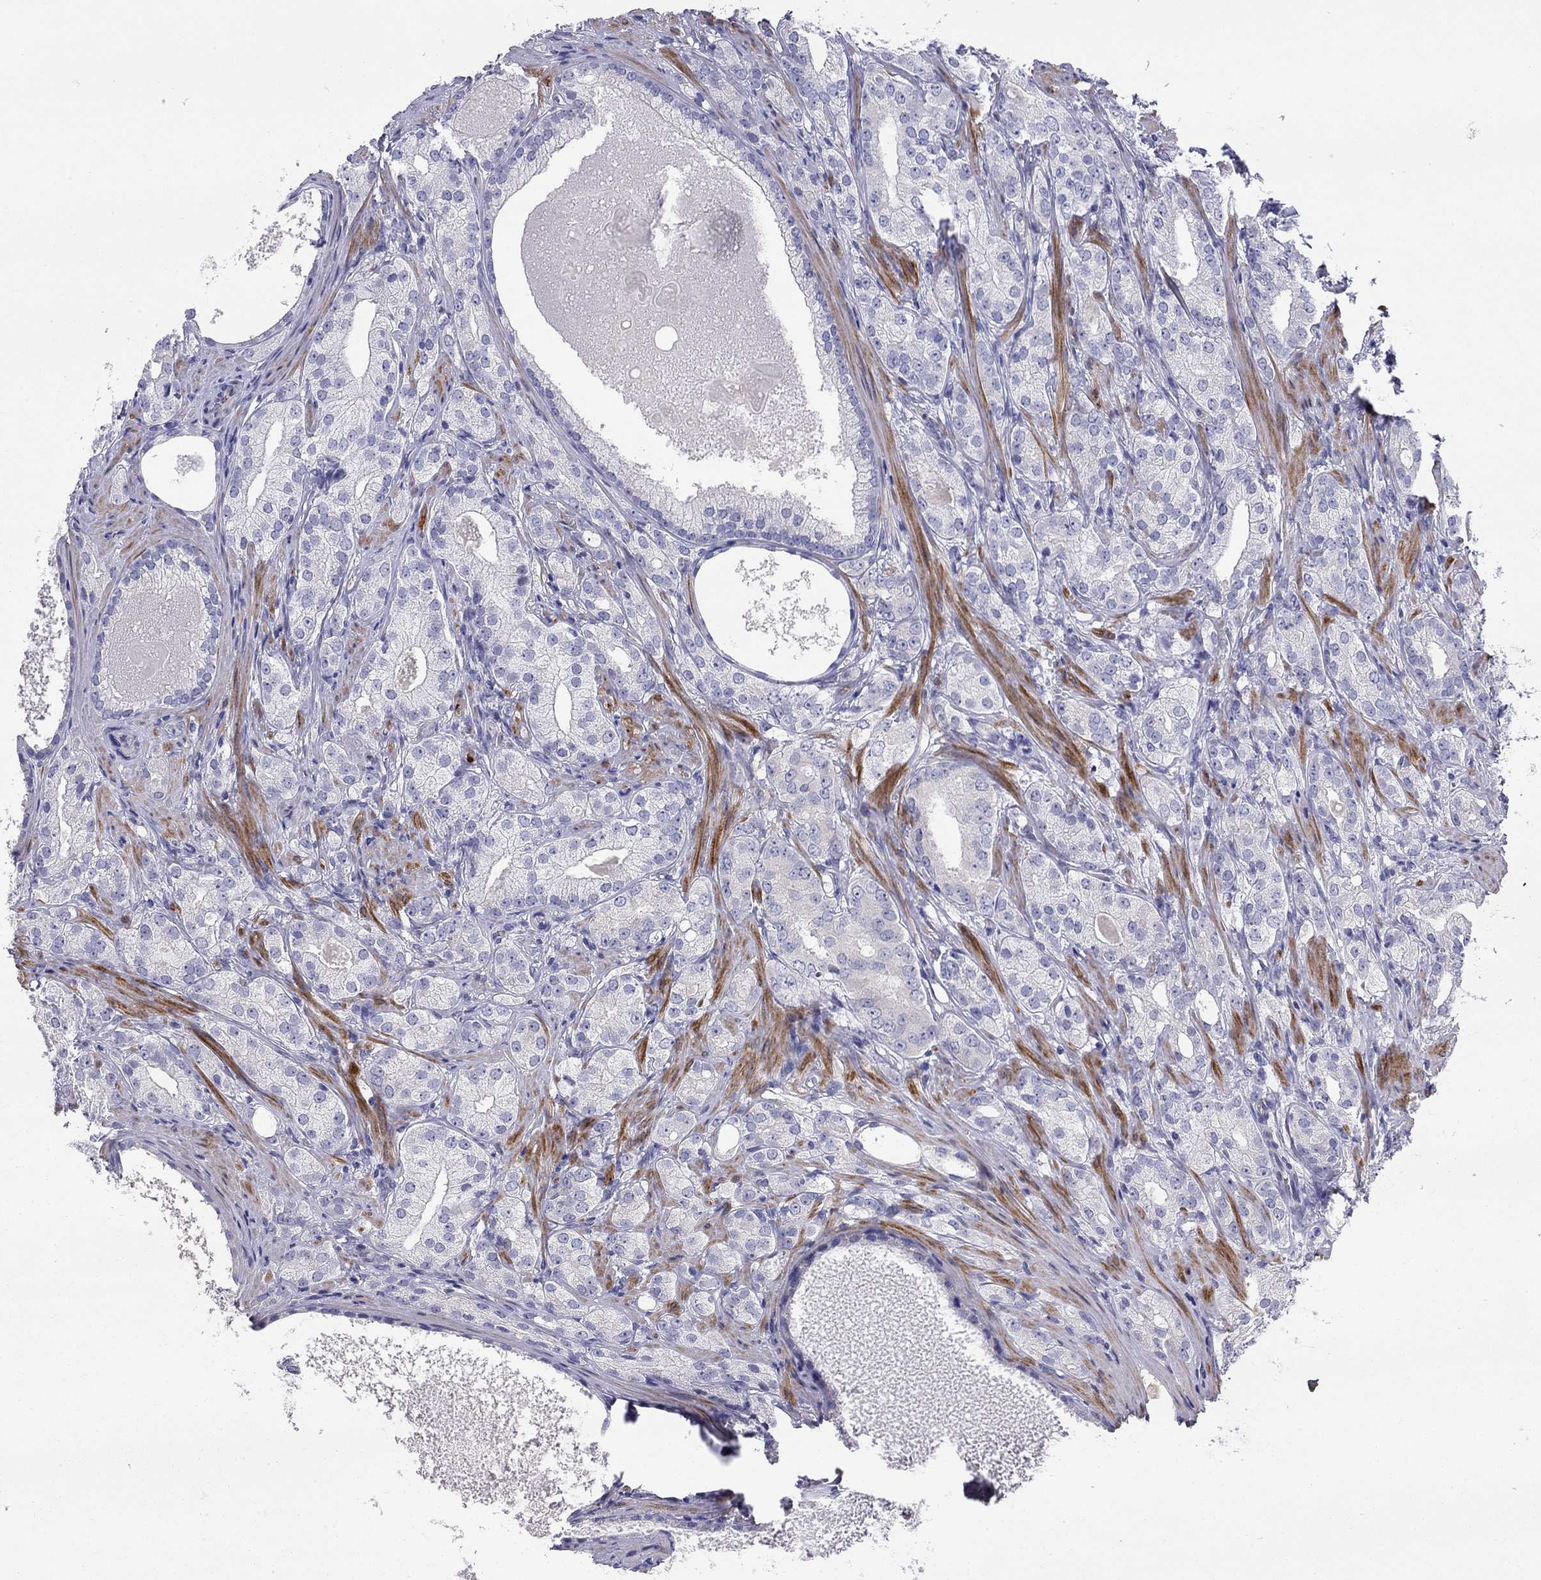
{"staining": {"intensity": "negative", "quantity": "none", "location": "none"}, "tissue": "prostate cancer", "cell_type": "Tumor cells", "image_type": "cancer", "snomed": [{"axis": "morphology", "description": "Adenocarcinoma, High grade"}, {"axis": "topography", "description": "Prostate and seminal vesicle, NOS"}], "caption": "This is an immunohistochemistry image of prostate cancer (high-grade adenocarcinoma). There is no expression in tumor cells.", "gene": "CMYA5", "patient": {"sex": "male", "age": 62}}